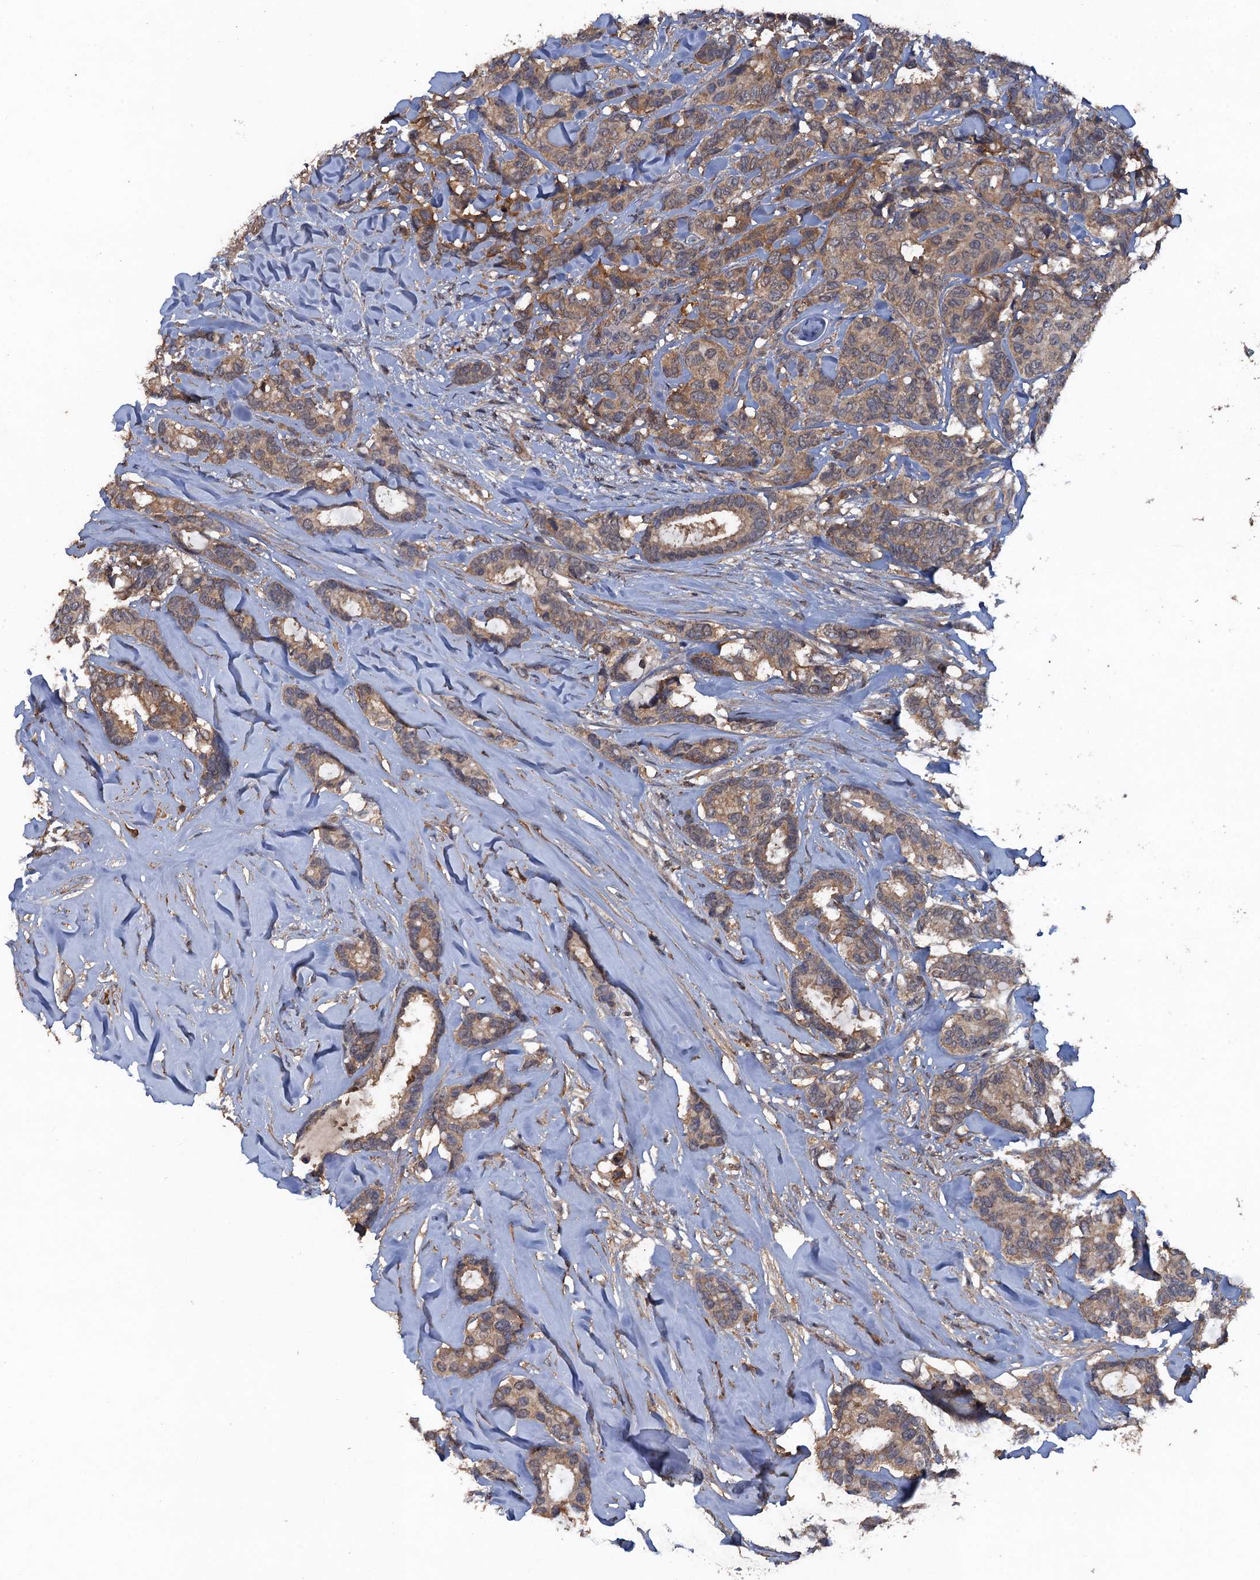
{"staining": {"intensity": "moderate", "quantity": ">75%", "location": "cytoplasmic/membranous"}, "tissue": "breast cancer", "cell_type": "Tumor cells", "image_type": "cancer", "snomed": [{"axis": "morphology", "description": "Duct carcinoma"}, {"axis": "topography", "description": "Breast"}], "caption": "Tumor cells display moderate cytoplasmic/membranous positivity in approximately >75% of cells in breast cancer.", "gene": "HAPLN3", "patient": {"sex": "female", "age": 87}}